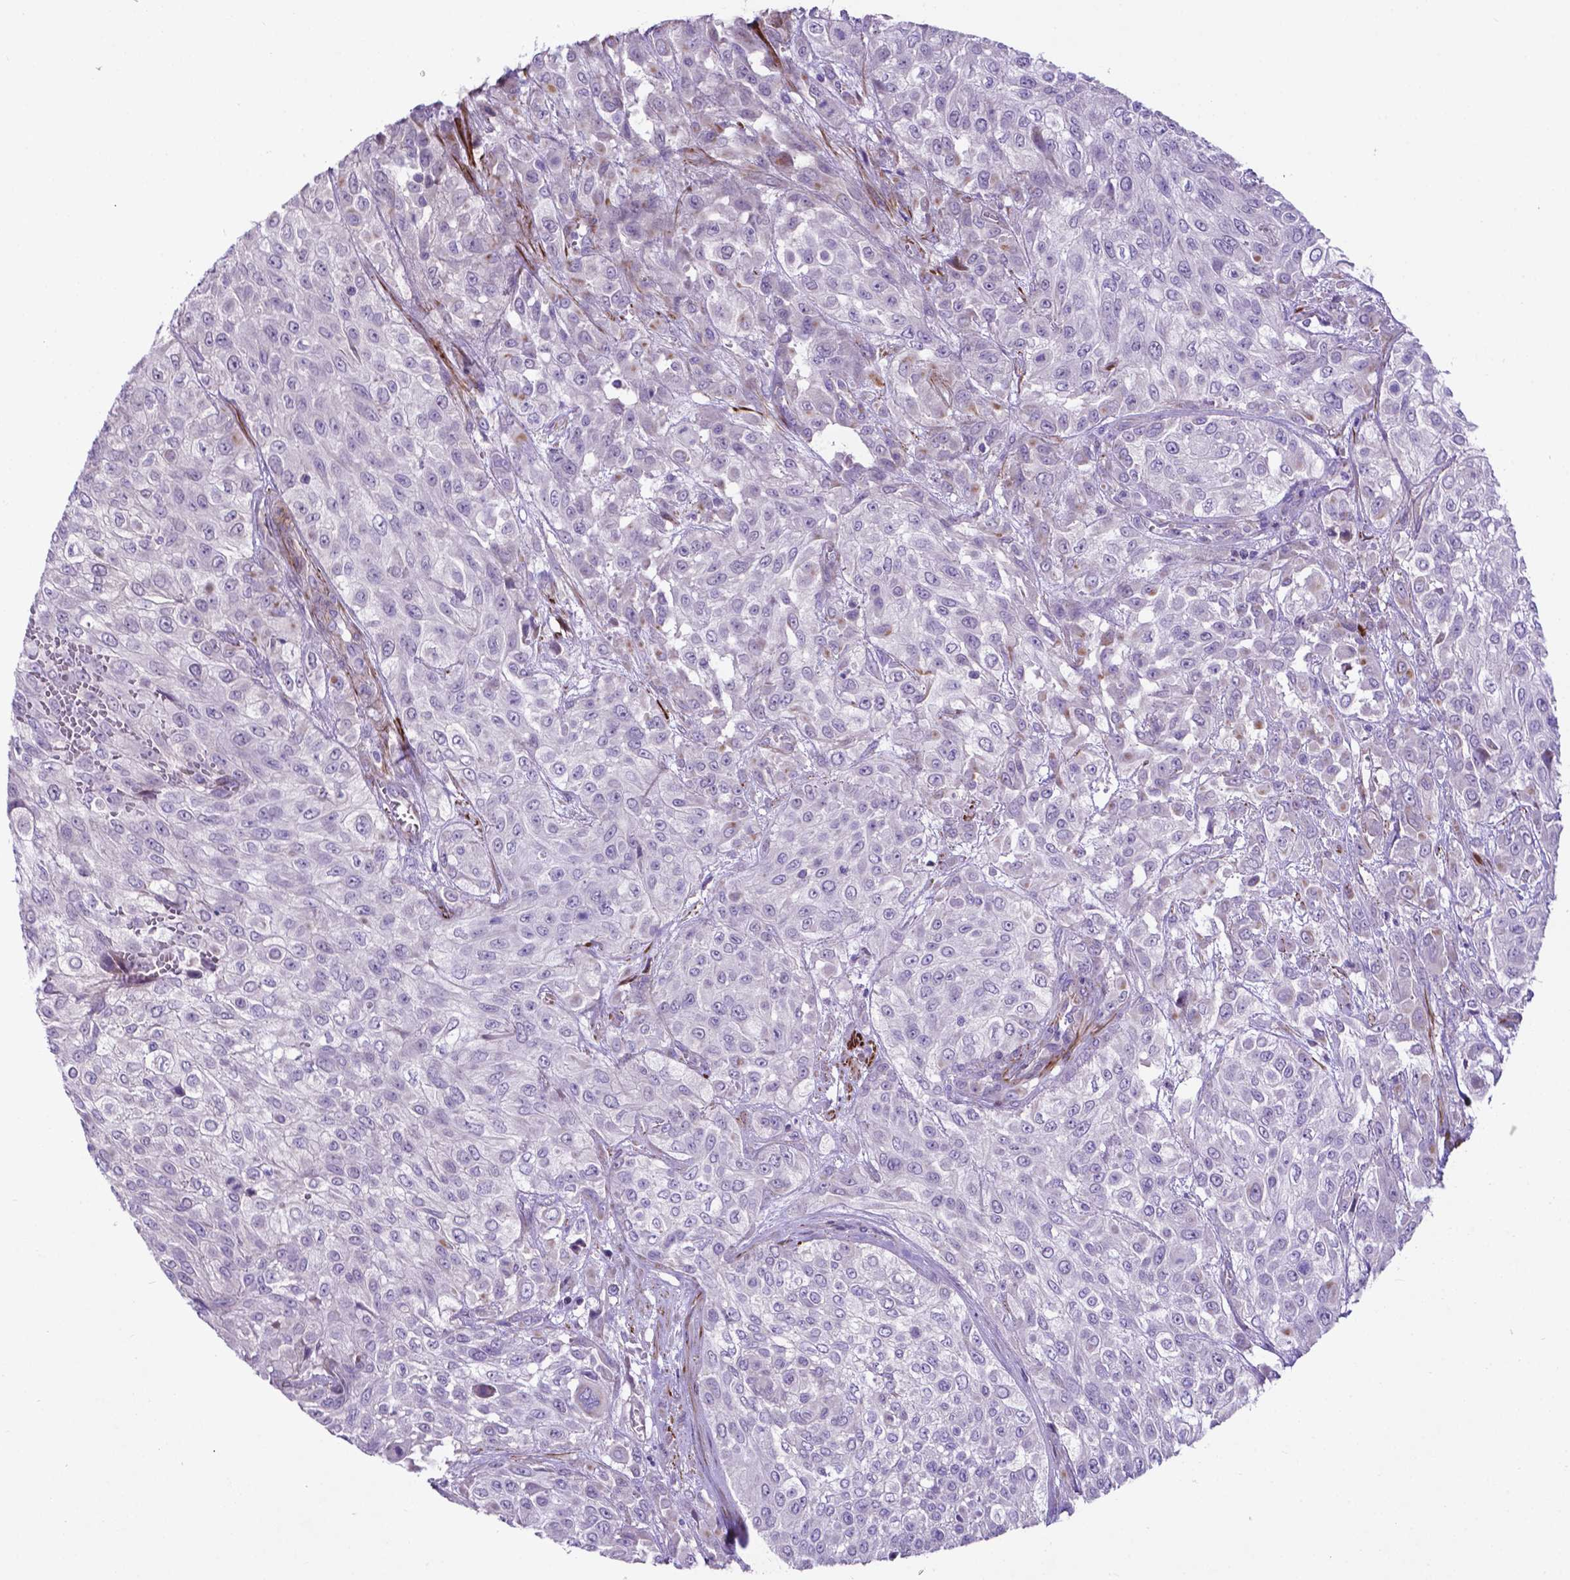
{"staining": {"intensity": "negative", "quantity": "none", "location": "none"}, "tissue": "urothelial cancer", "cell_type": "Tumor cells", "image_type": "cancer", "snomed": [{"axis": "morphology", "description": "Urothelial carcinoma, High grade"}, {"axis": "topography", "description": "Urinary bladder"}], "caption": "An immunohistochemistry image of urothelial carcinoma (high-grade) is shown. There is no staining in tumor cells of urothelial carcinoma (high-grade). Nuclei are stained in blue.", "gene": "PFKFB4", "patient": {"sex": "male", "age": 57}}